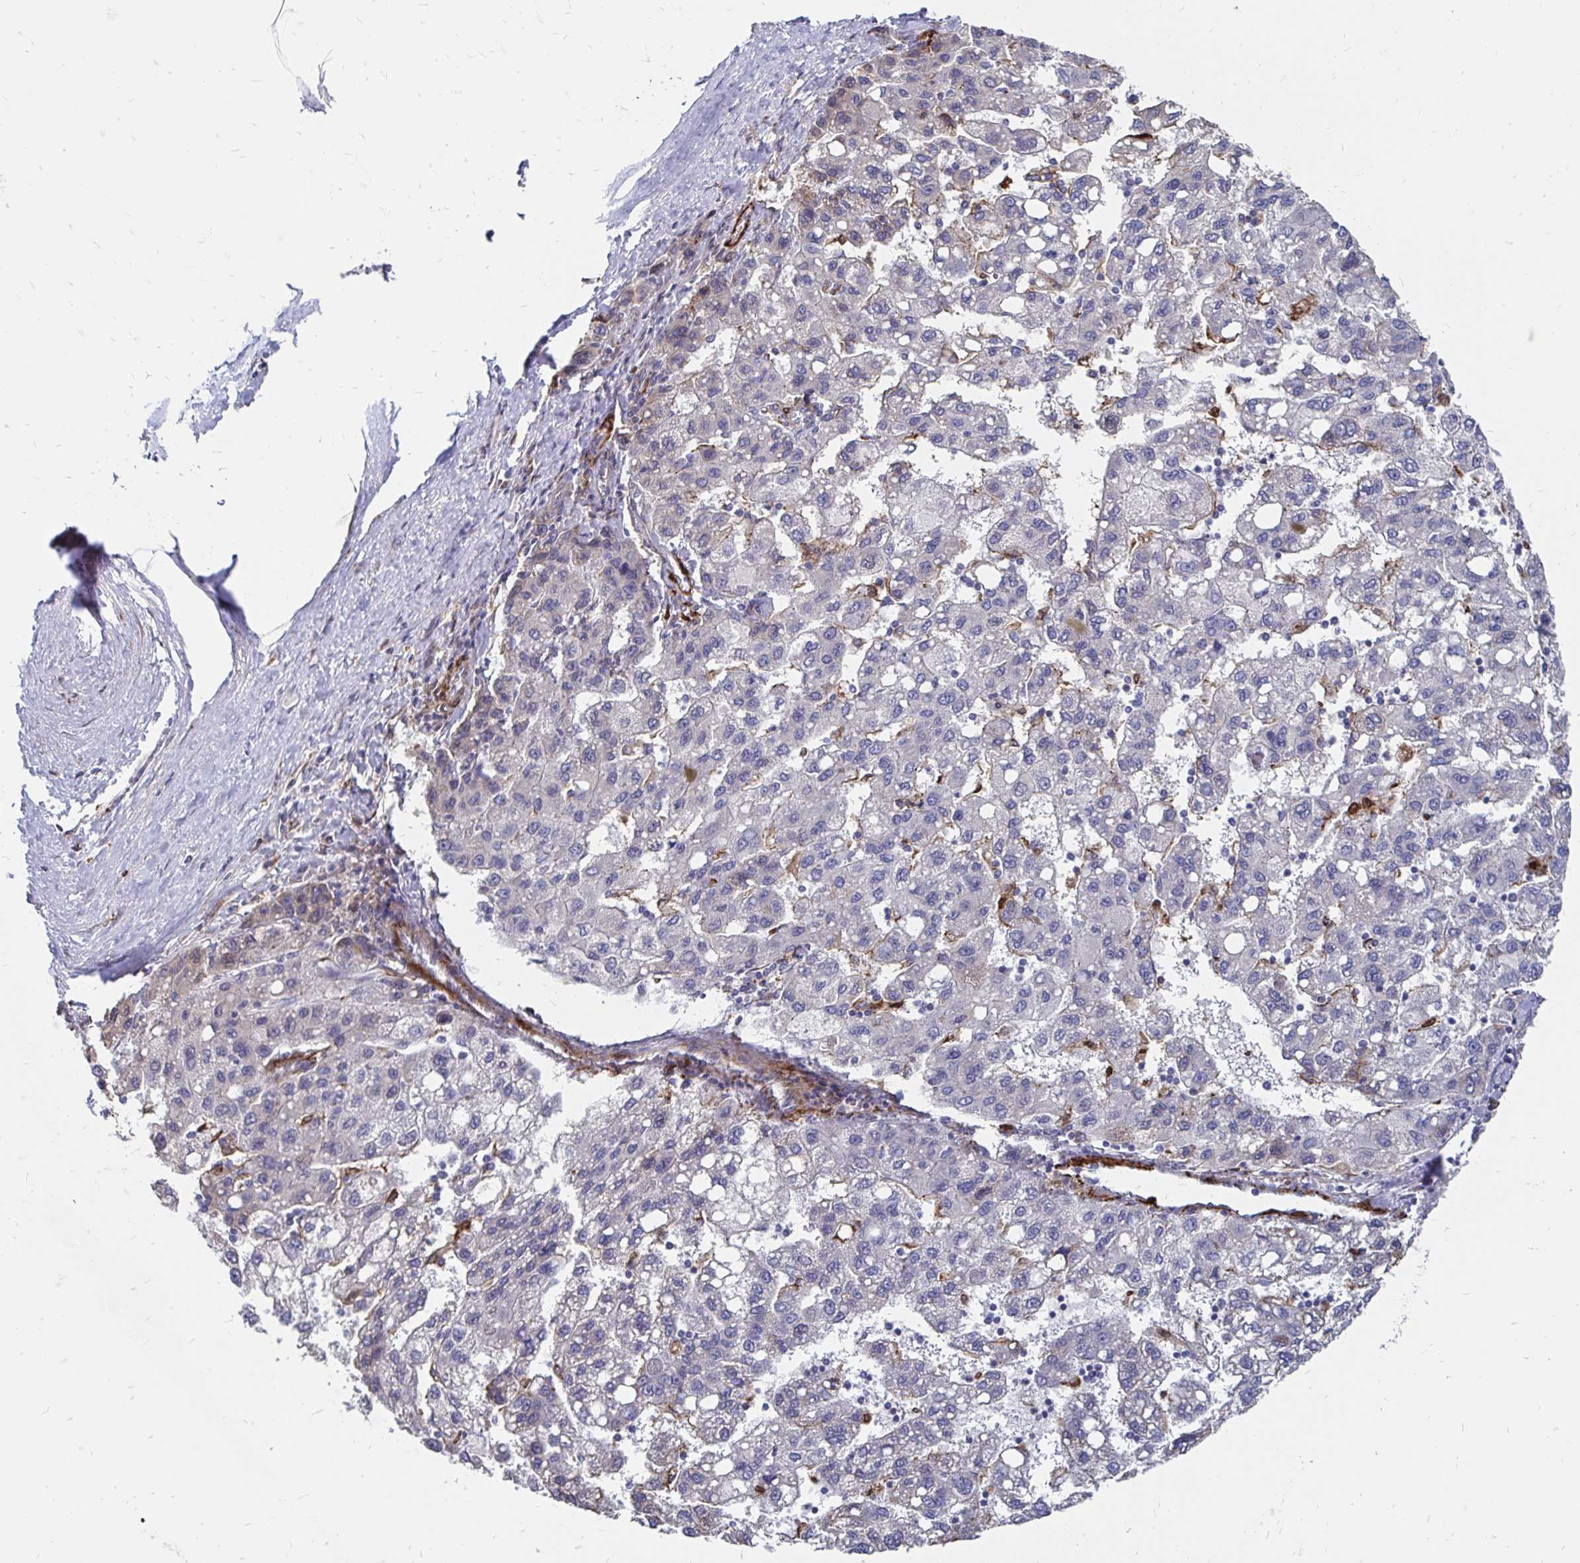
{"staining": {"intensity": "negative", "quantity": "none", "location": "none"}, "tissue": "liver cancer", "cell_type": "Tumor cells", "image_type": "cancer", "snomed": [{"axis": "morphology", "description": "Carcinoma, Hepatocellular, NOS"}, {"axis": "topography", "description": "Liver"}], "caption": "A histopathology image of hepatocellular carcinoma (liver) stained for a protein exhibits no brown staining in tumor cells.", "gene": "CDKL1", "patient": {"sex": "female", "age": 82}}